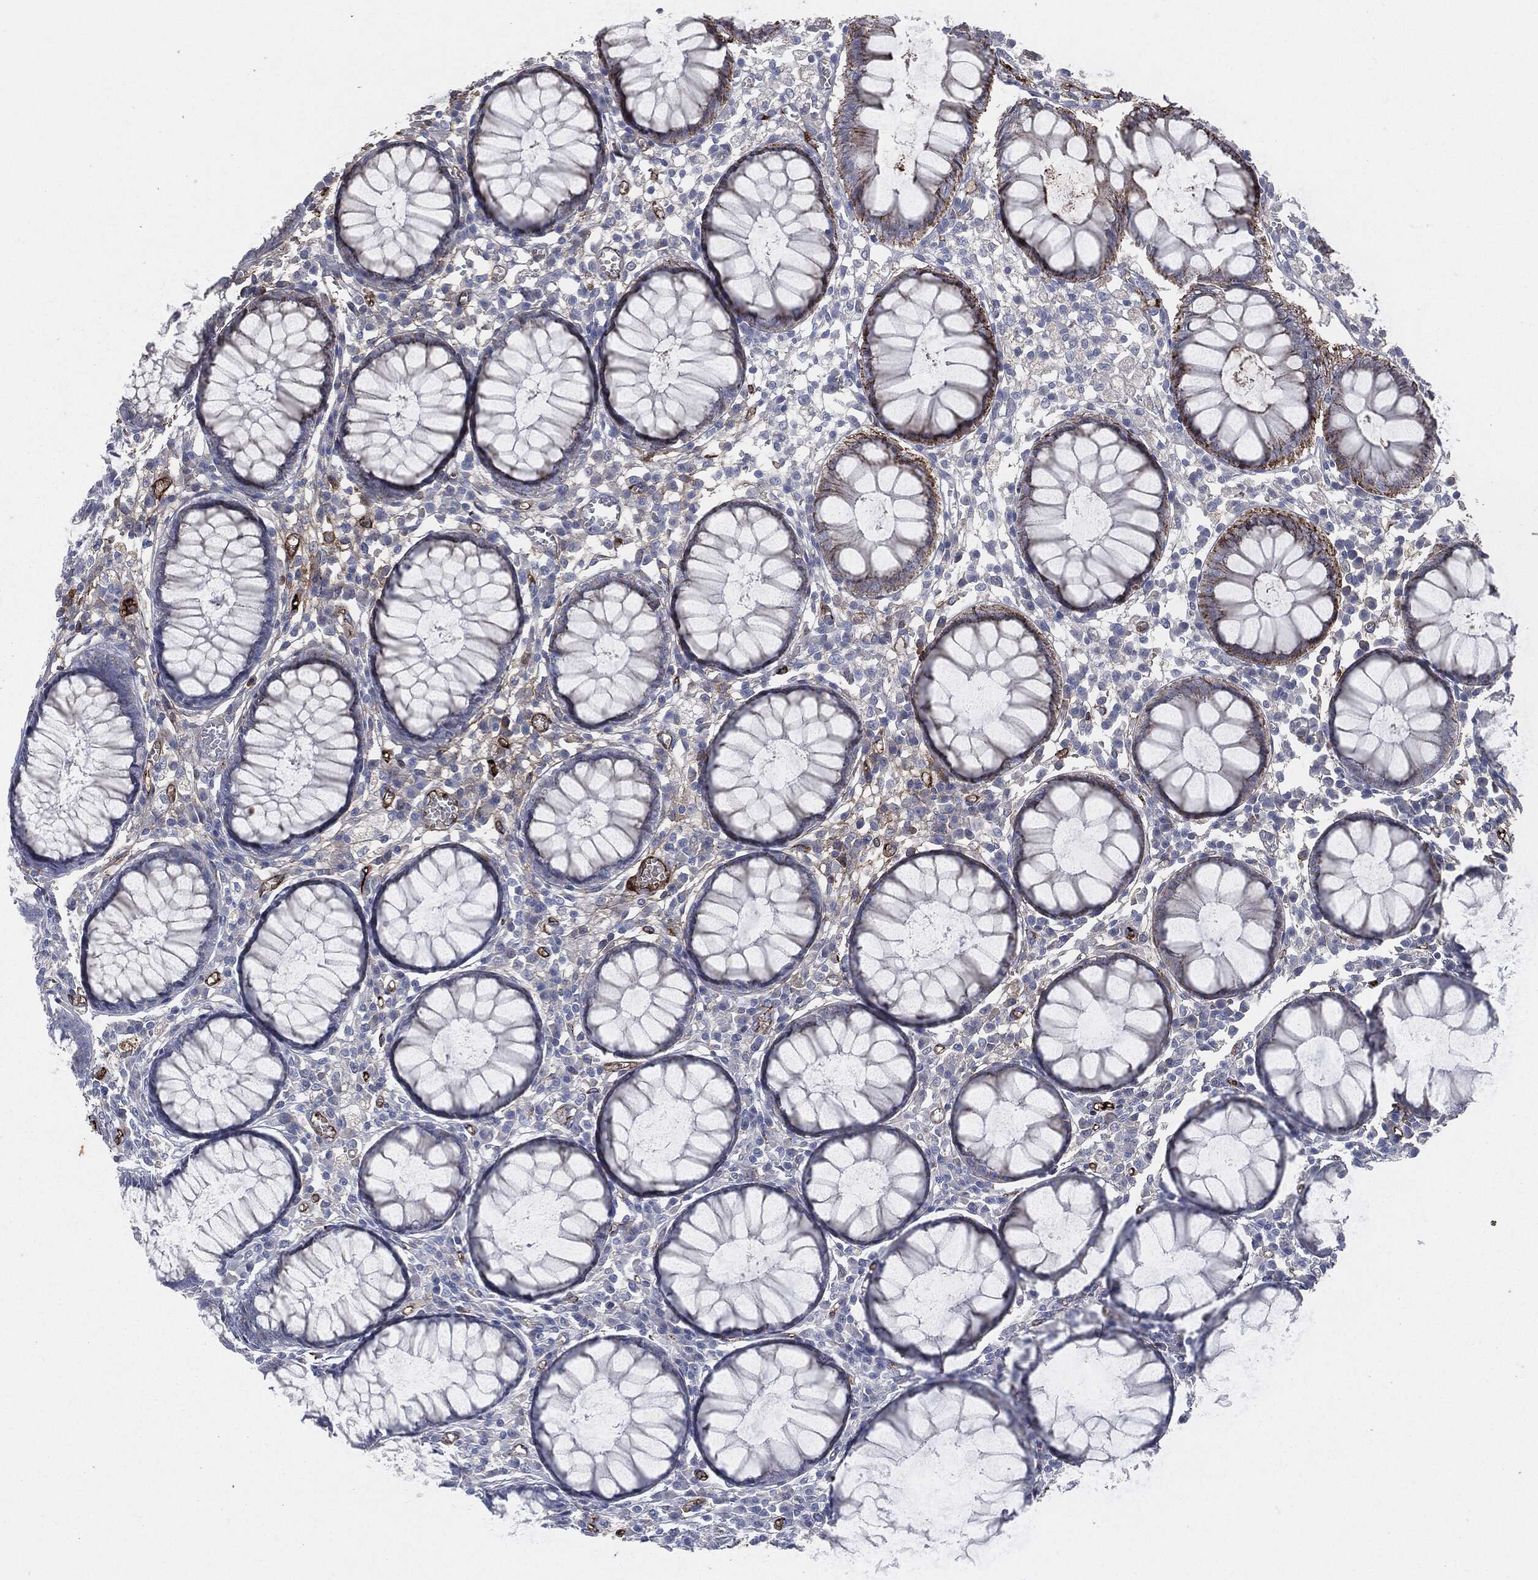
{"staining": {"intensity": "strong", "quantity": ">75%", "location": "cytoplasmic/membranous"}, "tissue": "colon", "cell_type": "Endothelial cells", "image_type": "normal", "snomed": [{"axis": "morphology", "description": "Normal tissue, NOS"}, {"axis": "topography", "description": "Colon"}], "caption": "Immunohistochemistry photomicrograph of normal colon: colon stained using immunohistochemistry (IHC) demonstrates high levels of strong protein expression localized specifically in the cytoplasmic/membranous of endothelial cells, appearing as a cytoplasmic/membranous brown color.", "gene": "APOB", "patient": {"sex": "male", "age": 65}}